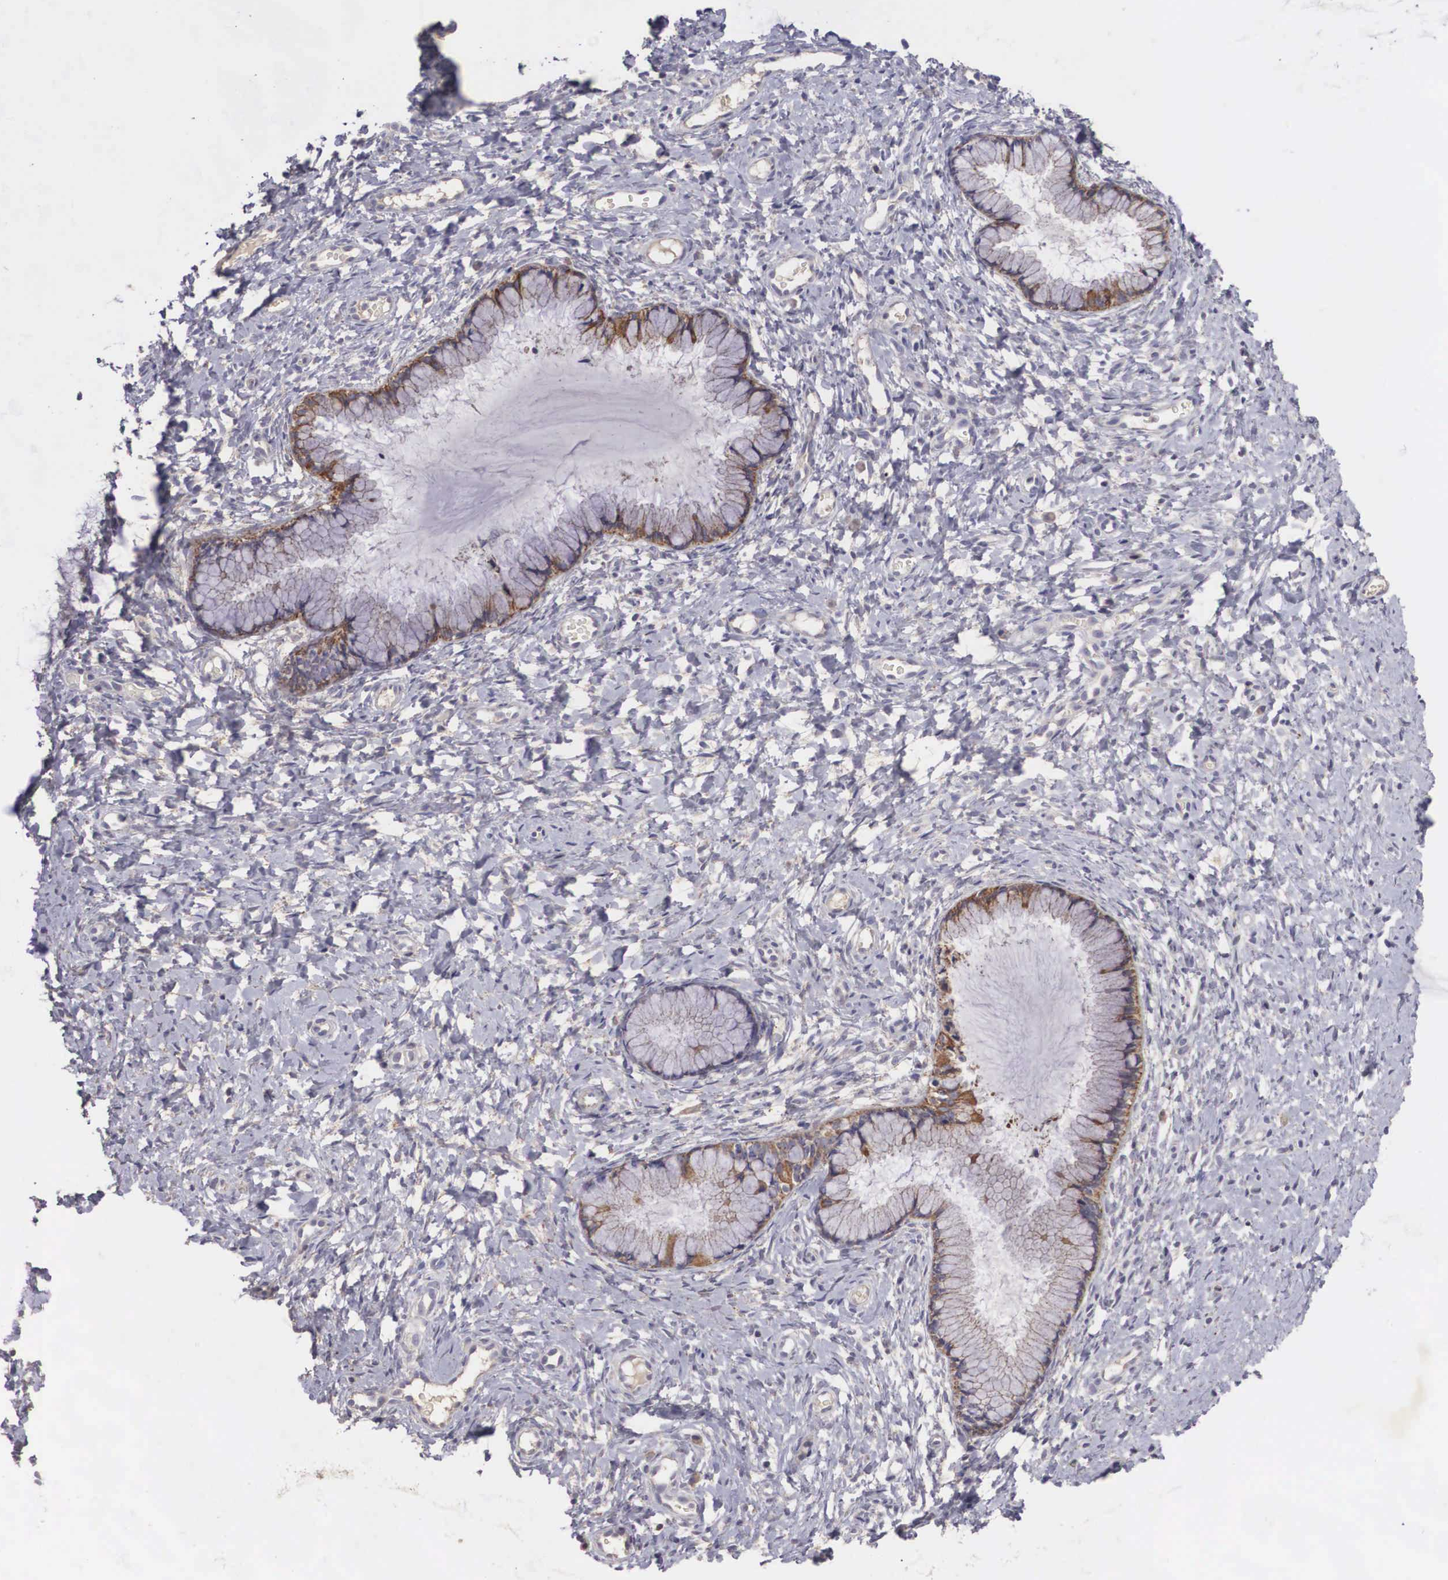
{"staining": {"intensity": "moderate", "quantity": ">75%", "location": "cytoplasmic/membranous"}, "tissue": "cervix", "cell_type": "Glandular cells", "image_type": "normal", "snomed": [{"axis": "morphology", "description": "Normal tissue, NOS"}, {"axis": "topography", "description": "Cervix"}], "caption": "This is a micrograph of immunohistochemistry (IHC) staining of normal cervix, which shows moderate positivity in the cytoplasmic/membranous of glandular cells.", "gene": "NREP", "patient": {"sex": "female", "age": 53}}